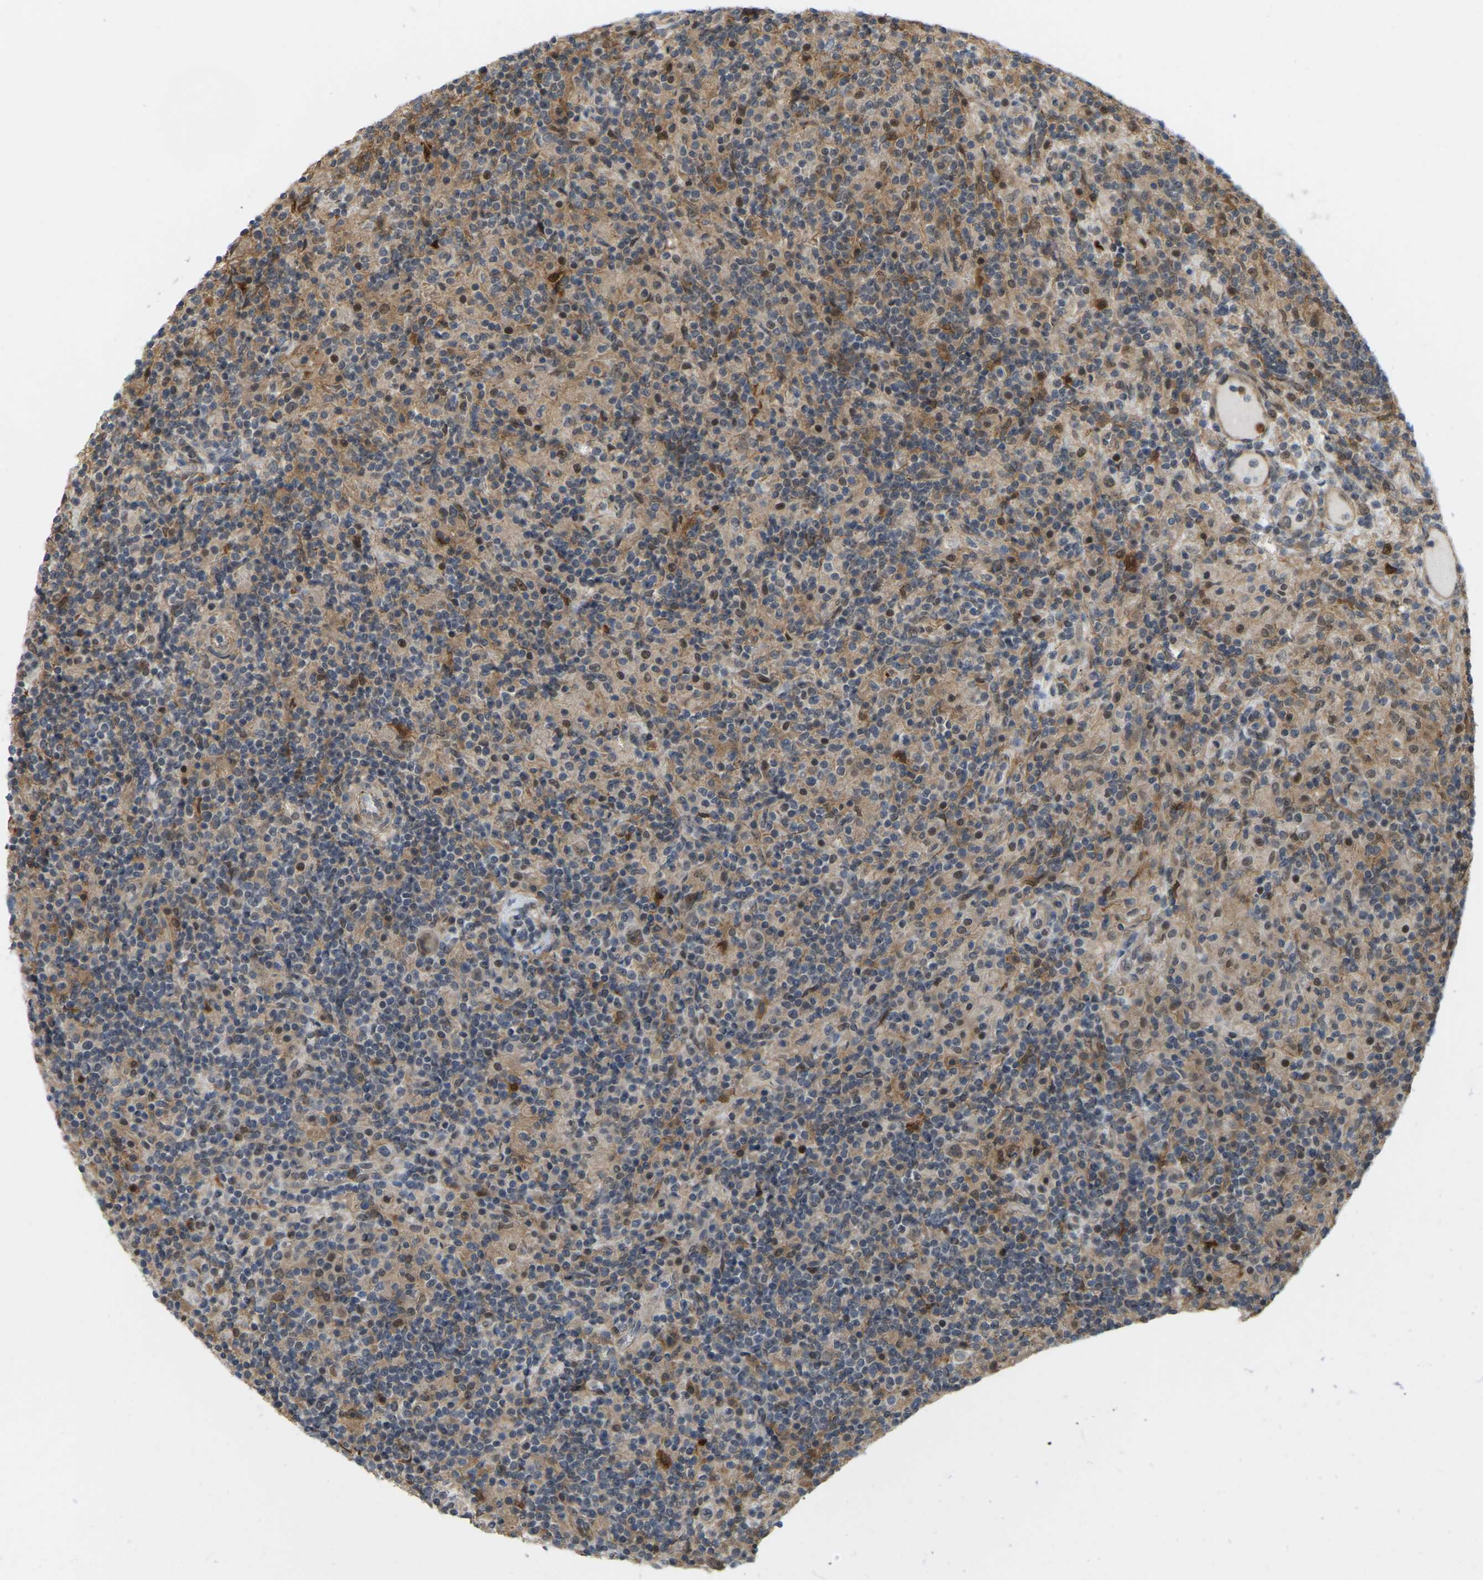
{"staining": {"intensity": "moderate", "quantity": ">75%", "location": "nuclear"}, "tissue": "lymphoma", "cell_type": "Tumor cells", "image_type": "cancer", "snomed": [{"axis": "morphology", "description": "Hodgkin's disease, NOS"}, {"axis": "topography", "description": "Lymph node"}], "caption": "Immunohistochemical staining of Hodgkin's disease displays medium levels of moderate nuclear staining in about >75% of tumor cells.", "gene": "SERPINB5", "patient": {"sex": "male", "age": 70}}